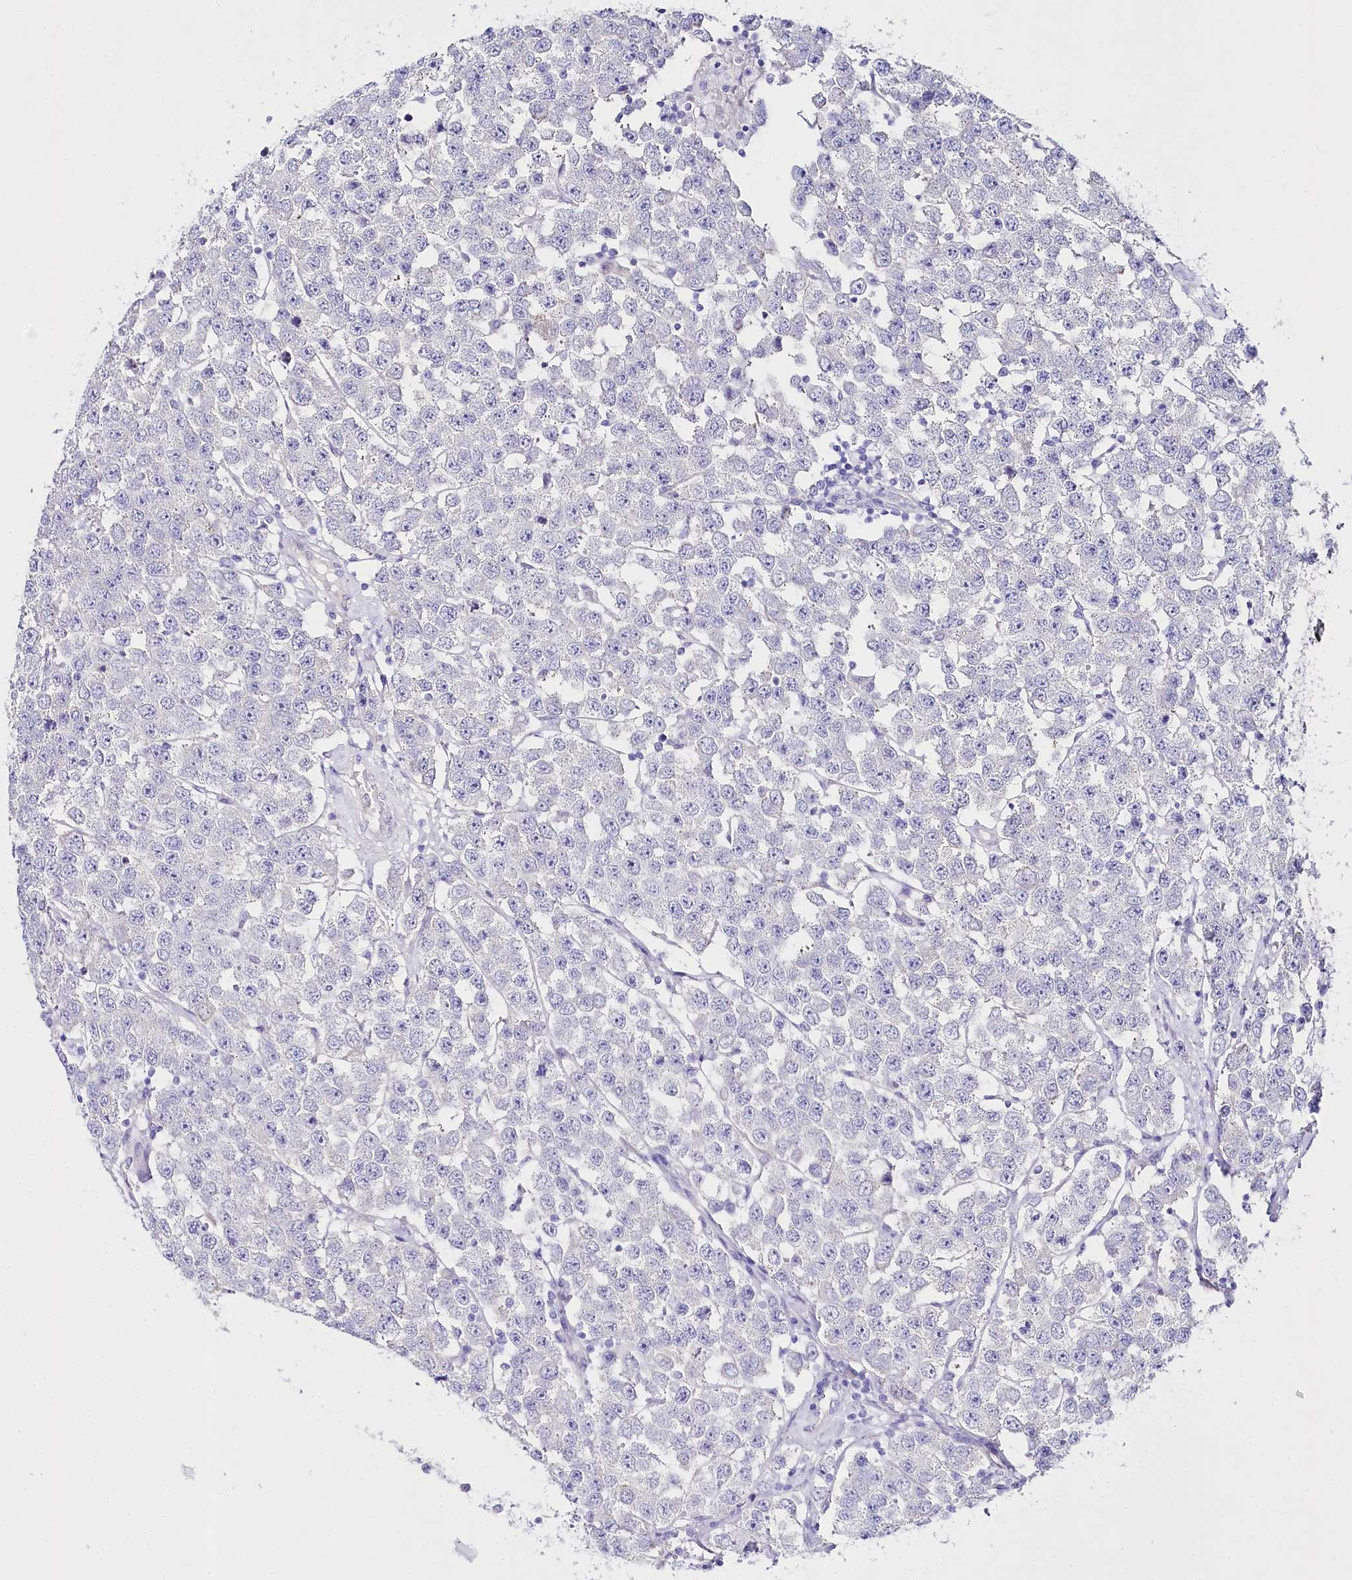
{"staining": {"intensity": "negative", "quantity": "none", "location": "none"}, "tissue": "testis cancer", "cell_type": "Tumor cells", "image_type": "cancer", "snomed": [{"axis": "morphology", "description": "Seminoma, NOS"}, {"axis": "topography", "description": "Testis"}], "caption": "IHC of testis cancer reveals no expression in tumor cells.", "gene": "CSN3", "patient": {"sex": "male", "age": 28}}